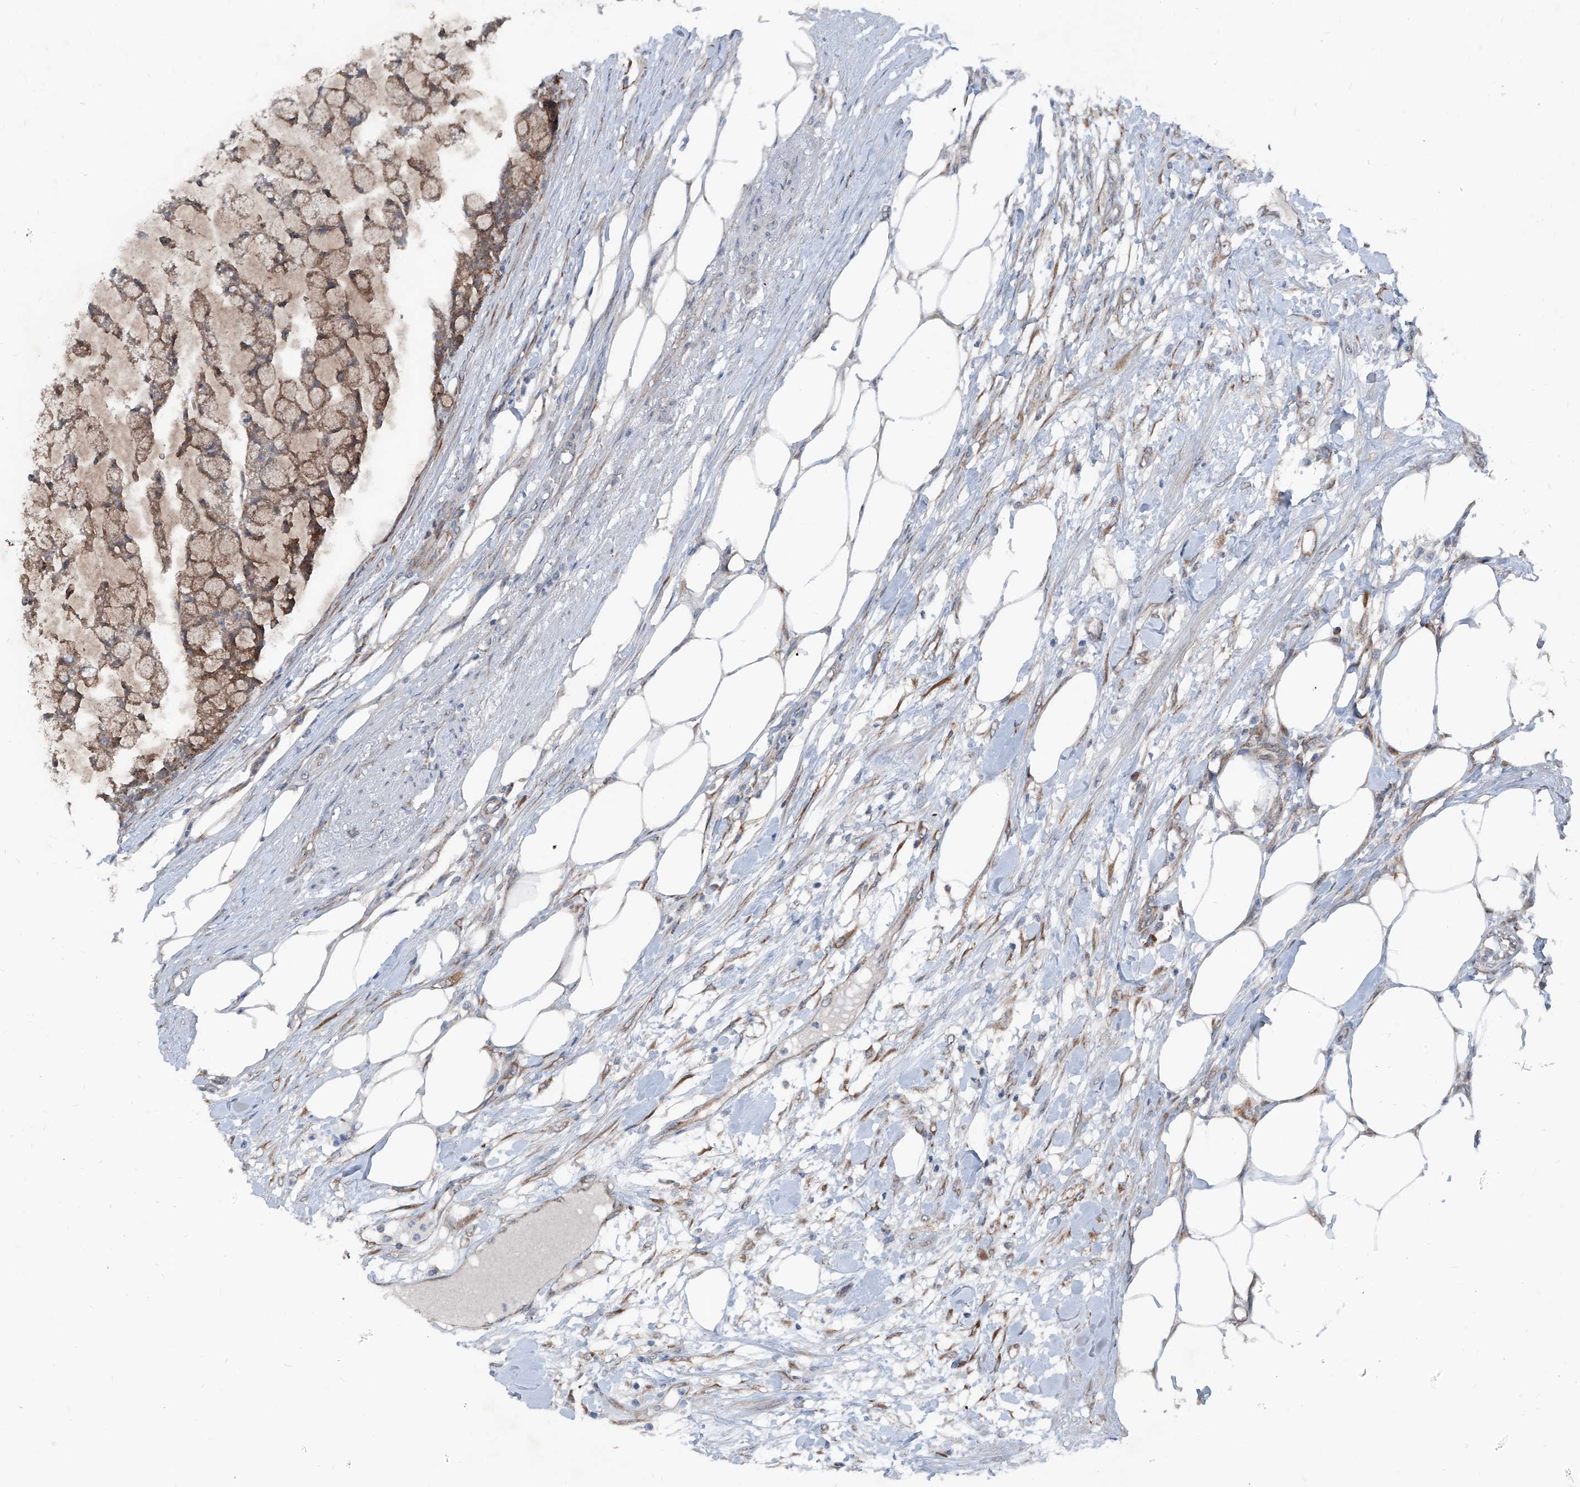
{"staining": {"intensity": "moderate", "quantity": ">75%", "location": "cytoplasmic/membranous"}, "tissue": "colorectal cancer", "cell_type": "Tumor cells", "image_type": "cancer", "snomed": [{"axis": "morphology", "description": "Adenocarcinoma, NOS"}, {"axis": "topography", "description": "Colon"}], "caption": "Immunohistochemical staining of colorectal cancer reveals medium levels of moderate cytoplasmic/membranous expression in approximately >75% of tumor cells.", "gene": "COA7", "patient": {"sex": "female", "age": 84}}